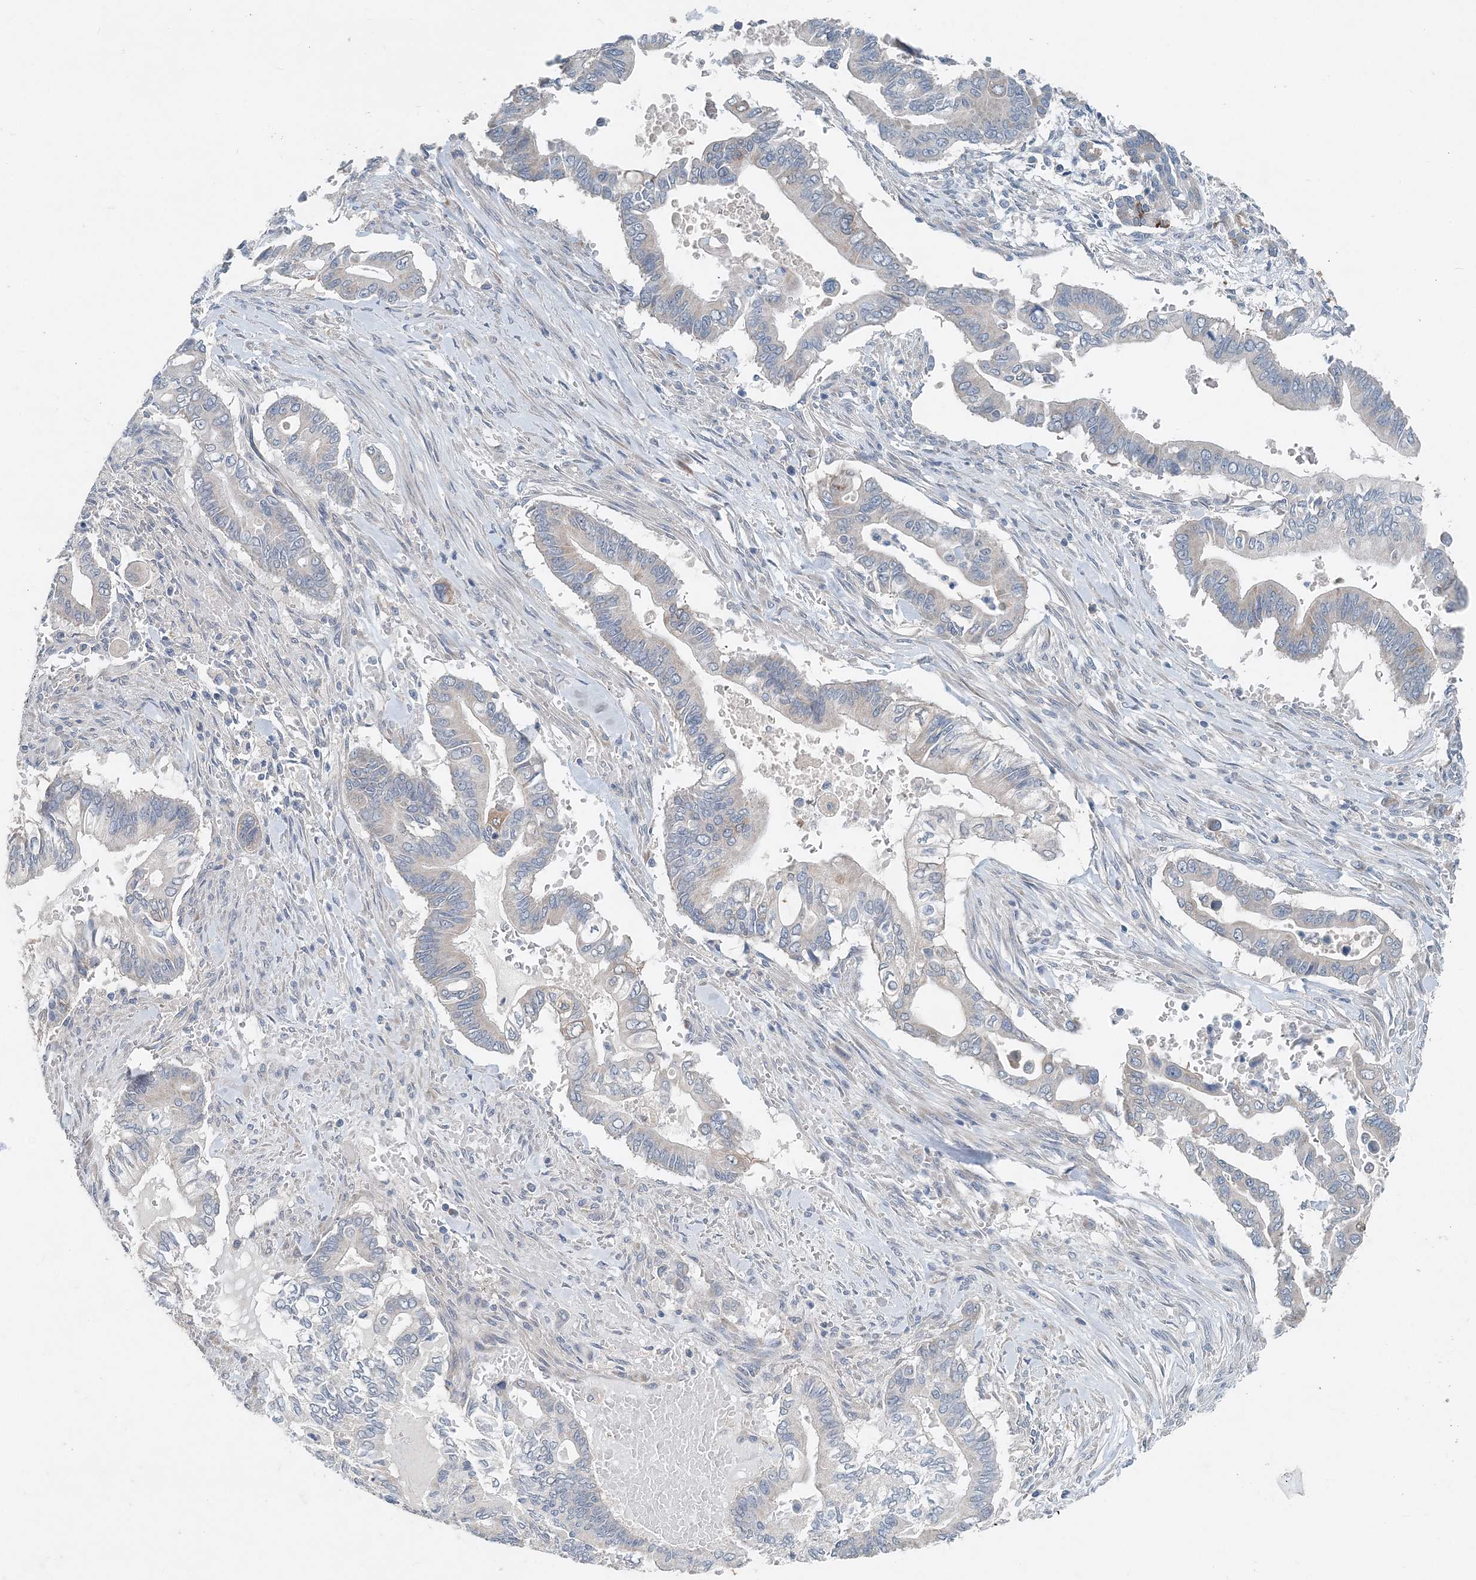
{"staining": {"intensity": "negative", "quantity": "none", "location": "none"}, "tissue": "pancreatic cancer", "cell_type": "Tumor cells", "image_type": "cancer", "snomed": [{"axis": "morphology", "description": "Adenocarcinoma, NOS"}, {"axis": "topography", "description": "Pancreas"}], "caption": "Immunohistochemistry of pancreatic cancer (adenocarcinoma) exhibits no staining in tumor cells.", "gene": "EEF1A2", "patient": {"sex": "male", "age": 68}}